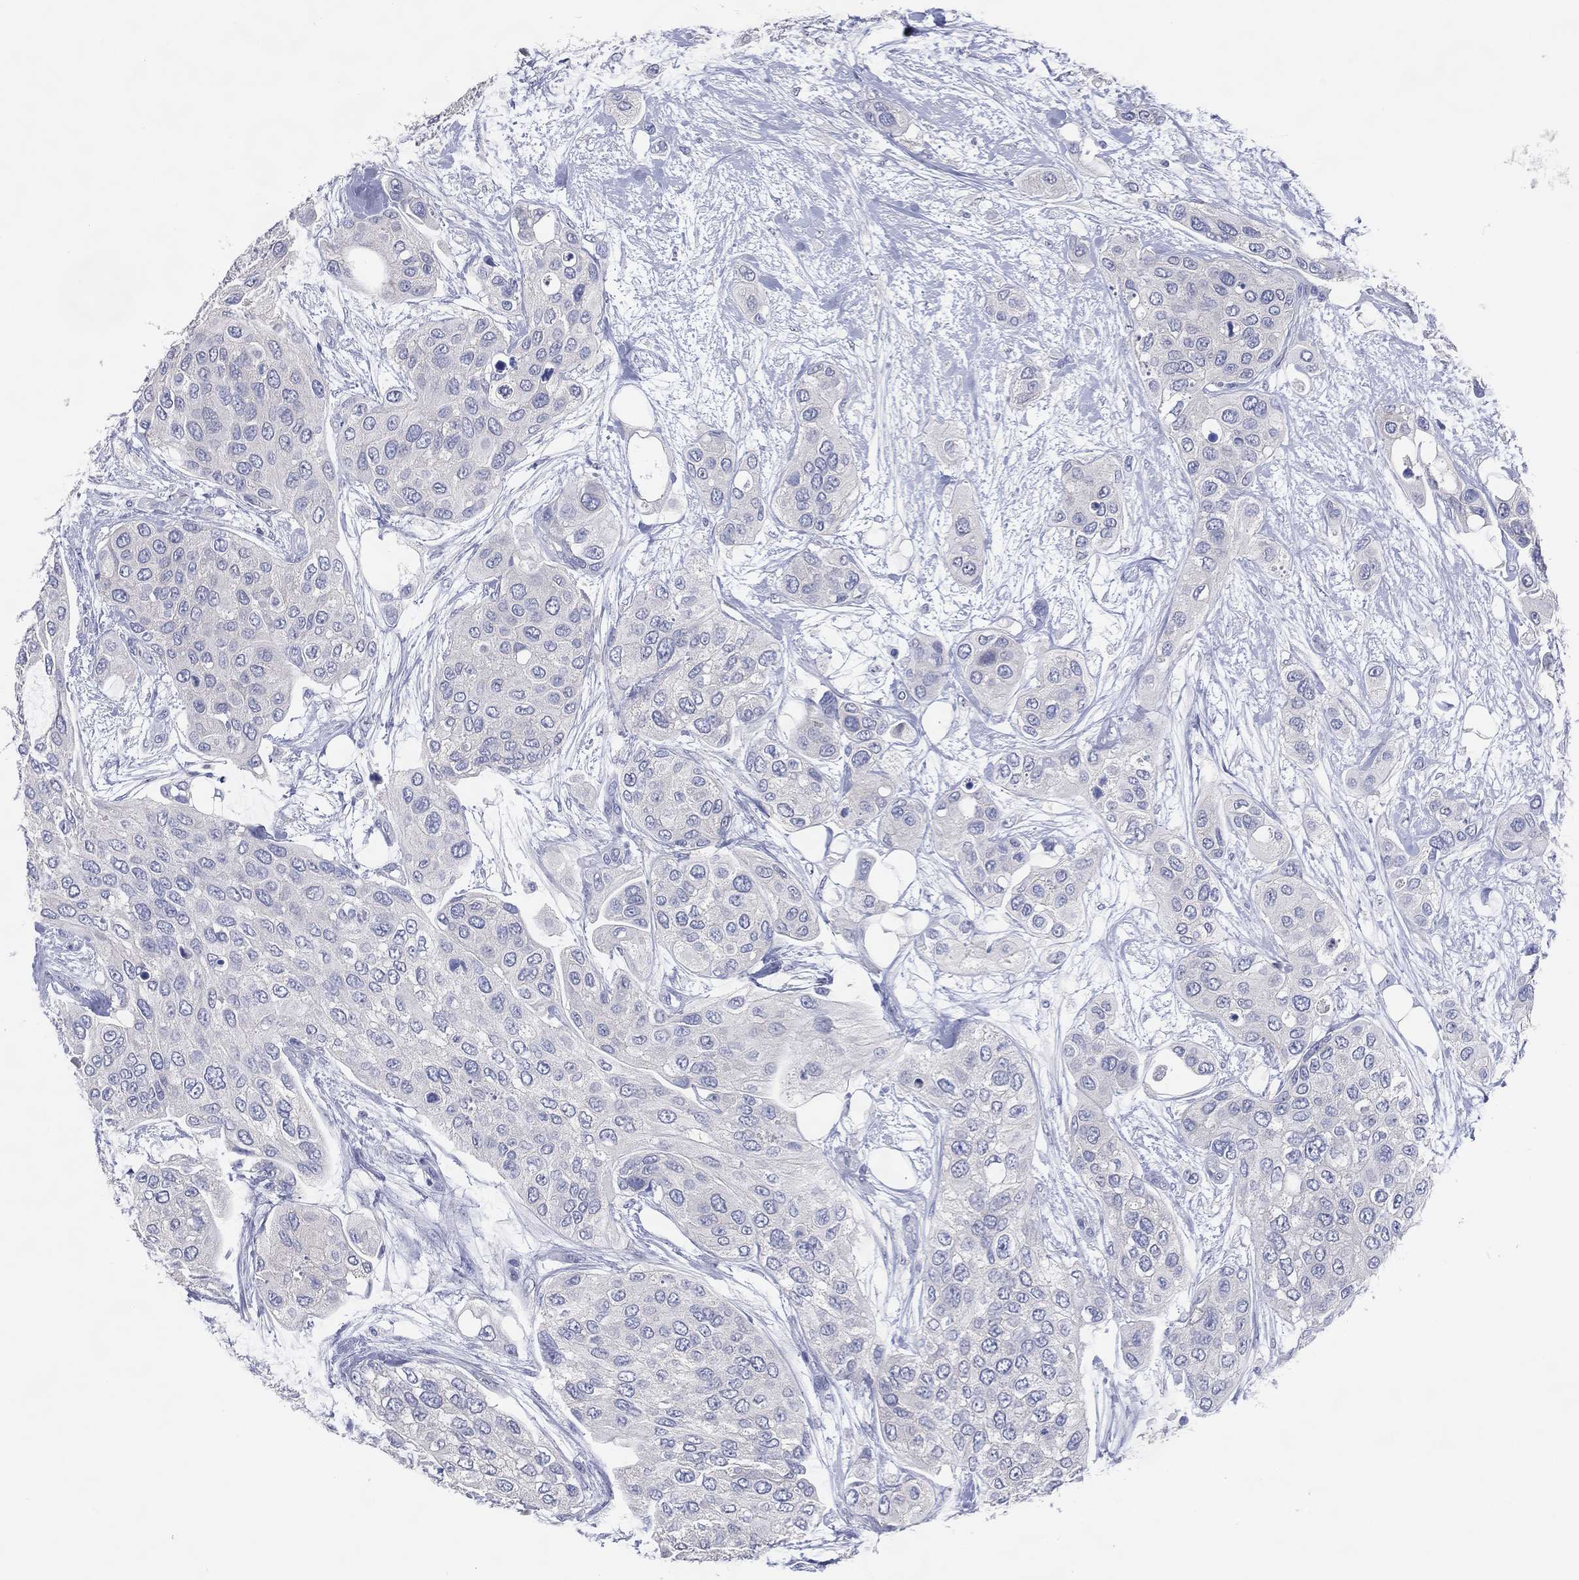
{"staining": {"intensity": "negative", "quantity": "none", "location": "none"}, "tissue": "urothelial cancer", "cell_type": "Tumor cells", "image_type": "cancer", "snomed": [{"axis": "morphology", "description": "Urothelial carcinoma, High grade"}, {"axis": "topography", "description": "Urinary bladder"}], "caption": "IHC image of human high-grade urothelial carcinoma stained for a protein (brown), which reveals no staining in tumor cells. (Stains: DAB (3,3'-diaminobenzidine) IHC with hematoxylin counter stain, Microscopy: brightfield microscopy at high magnification).", "gene": "DNAH6", "patient": {"sex": "male", "age": 77}}